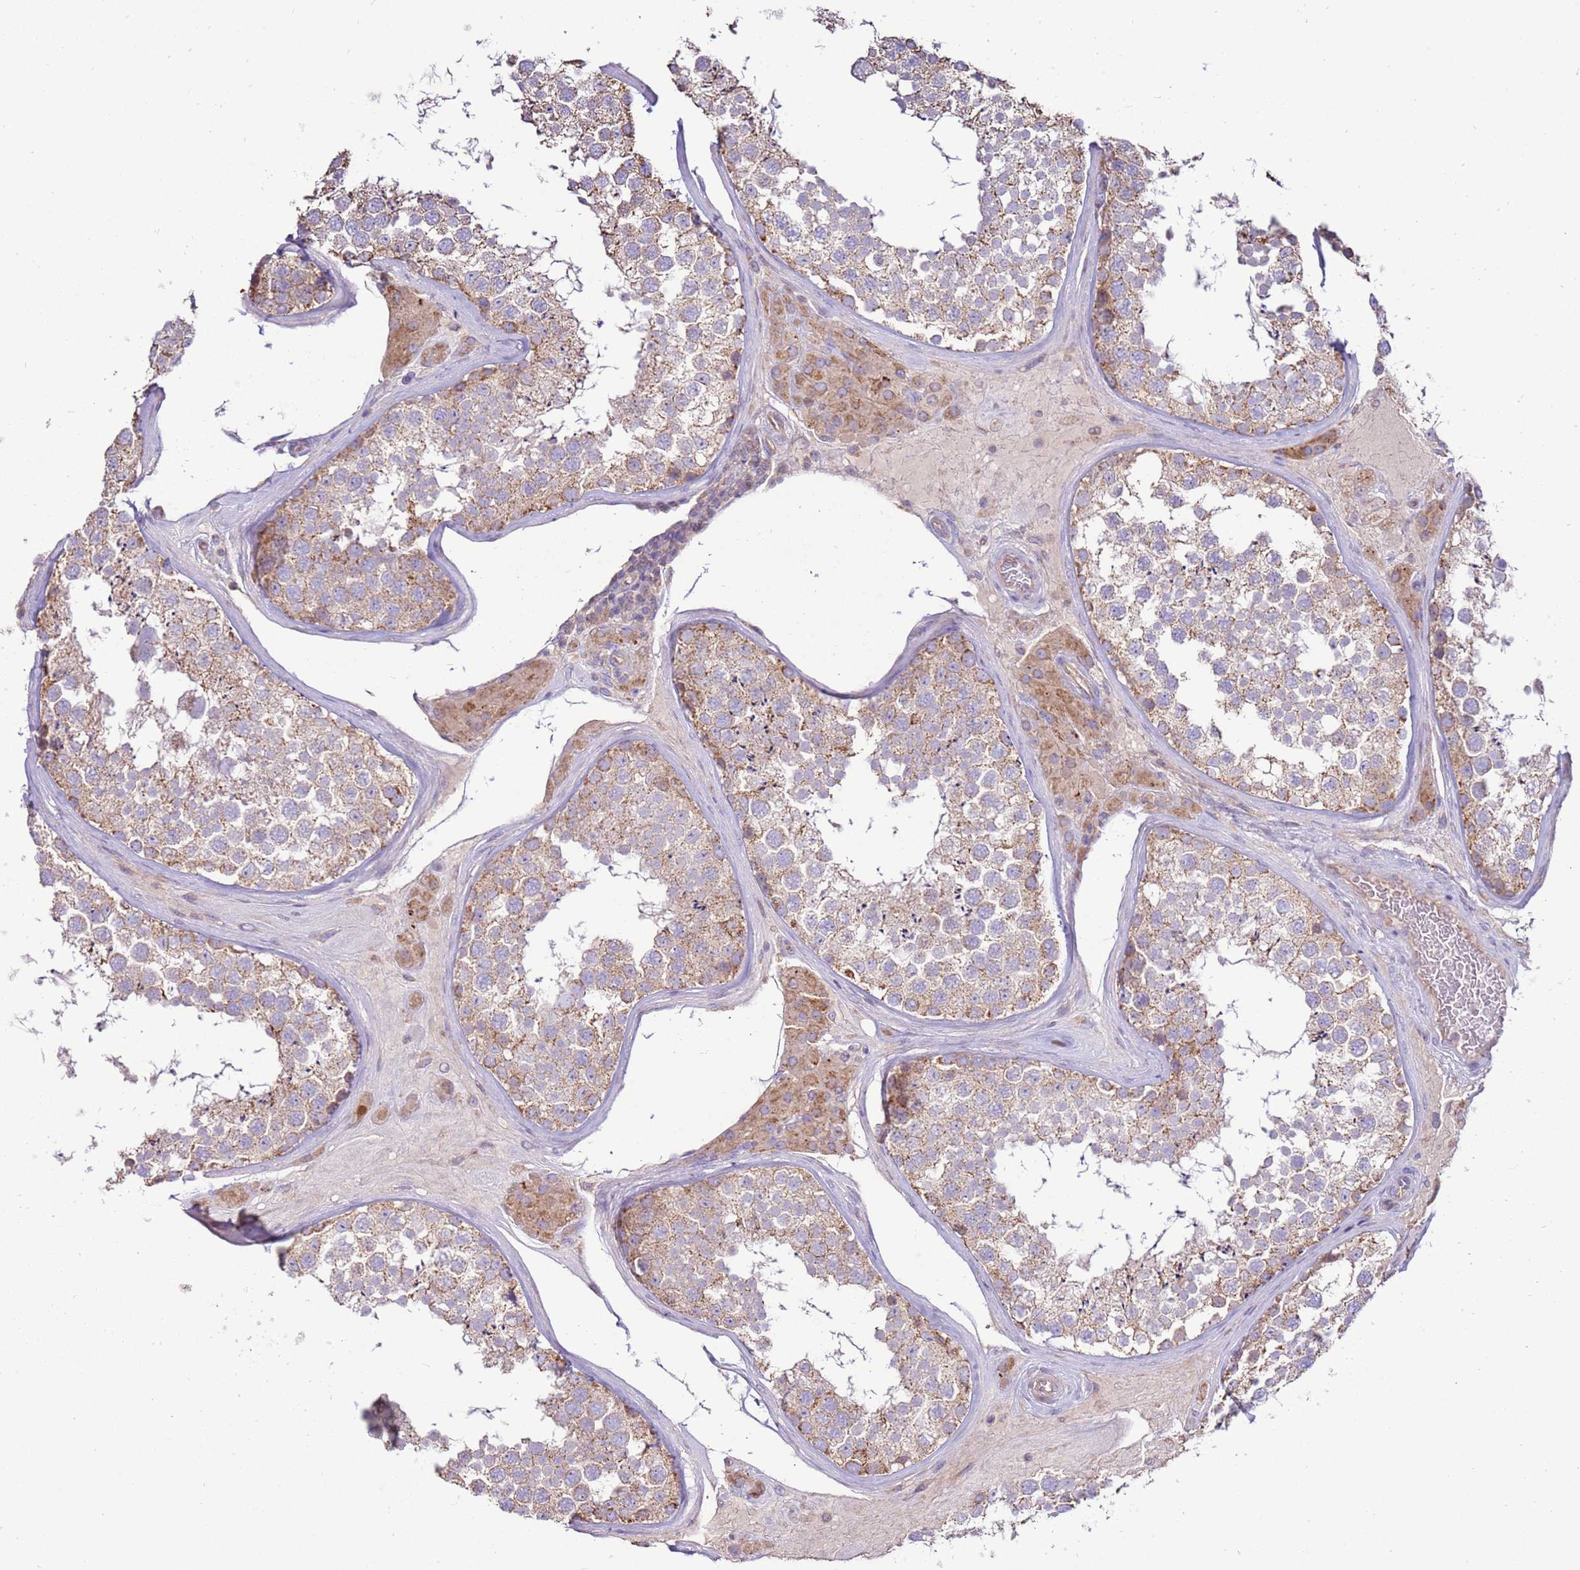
{"staining": {"intensity": "moderate", "quantity": ">75%", "location": "cytoplasmic/membranous"}, "tissue": "testis", "cell_type": "Cells in seminiferous ducts", "image_type": "normal", "snomed": [{"axis": "morphology", "description": "Normal tissue, NOS"}, {"axis": "topography", "description": "Testis"}], "caption": "Immunohistochemistry (DAB (3,3'-diaminobenzidine)) staining of normal human testis exhibits moderate cytoplasmic/membranous protein expression in approximately >75% of cells in seminiferous ducts. (brown staining indicates protein expression, while blue staining denotes nuclei).", "gene": "TRAPPC4", "patient": {"sex": "male", "age": 46}}